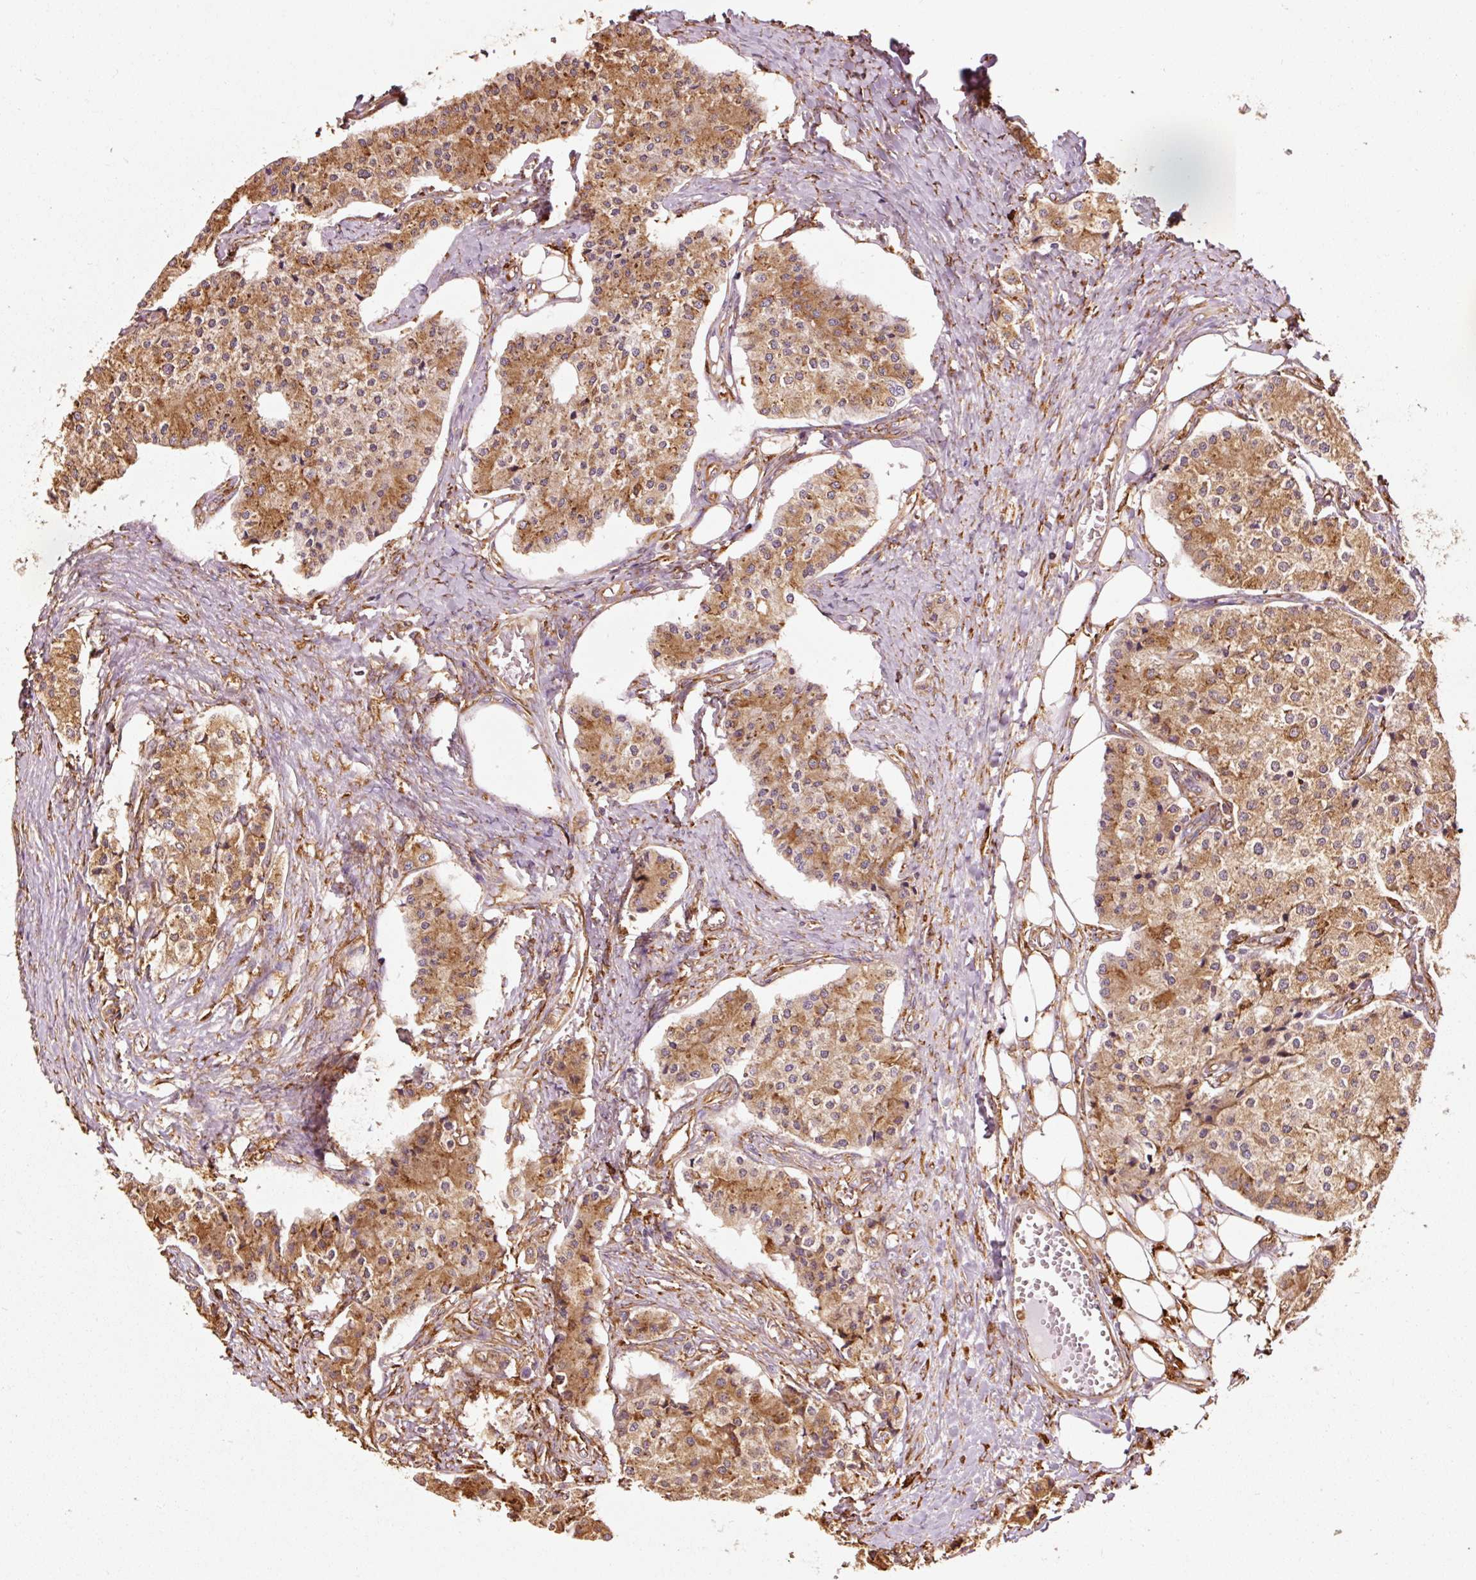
{"staining": {"intensity": "moderate", "quantity": ">75%", "location": "cytoplasmic/membranous"}, "tissue": "carcinoid", "cell_type": "Tumor cells", "image_type": "cancer", "snomed": [{"axis": "morphology", "description": "Carcinoid, malignant, NOS"}, {"axis": "topography", "description": "Colon"}], "caption": "A high-resolution image shows IHC staining of carcinoid, which shows moderate cytoplasmic/membranous positivity in about >75% of tumor cells.", "gene": "KLC1", "patient": {"sex": "female", "age": 52}}